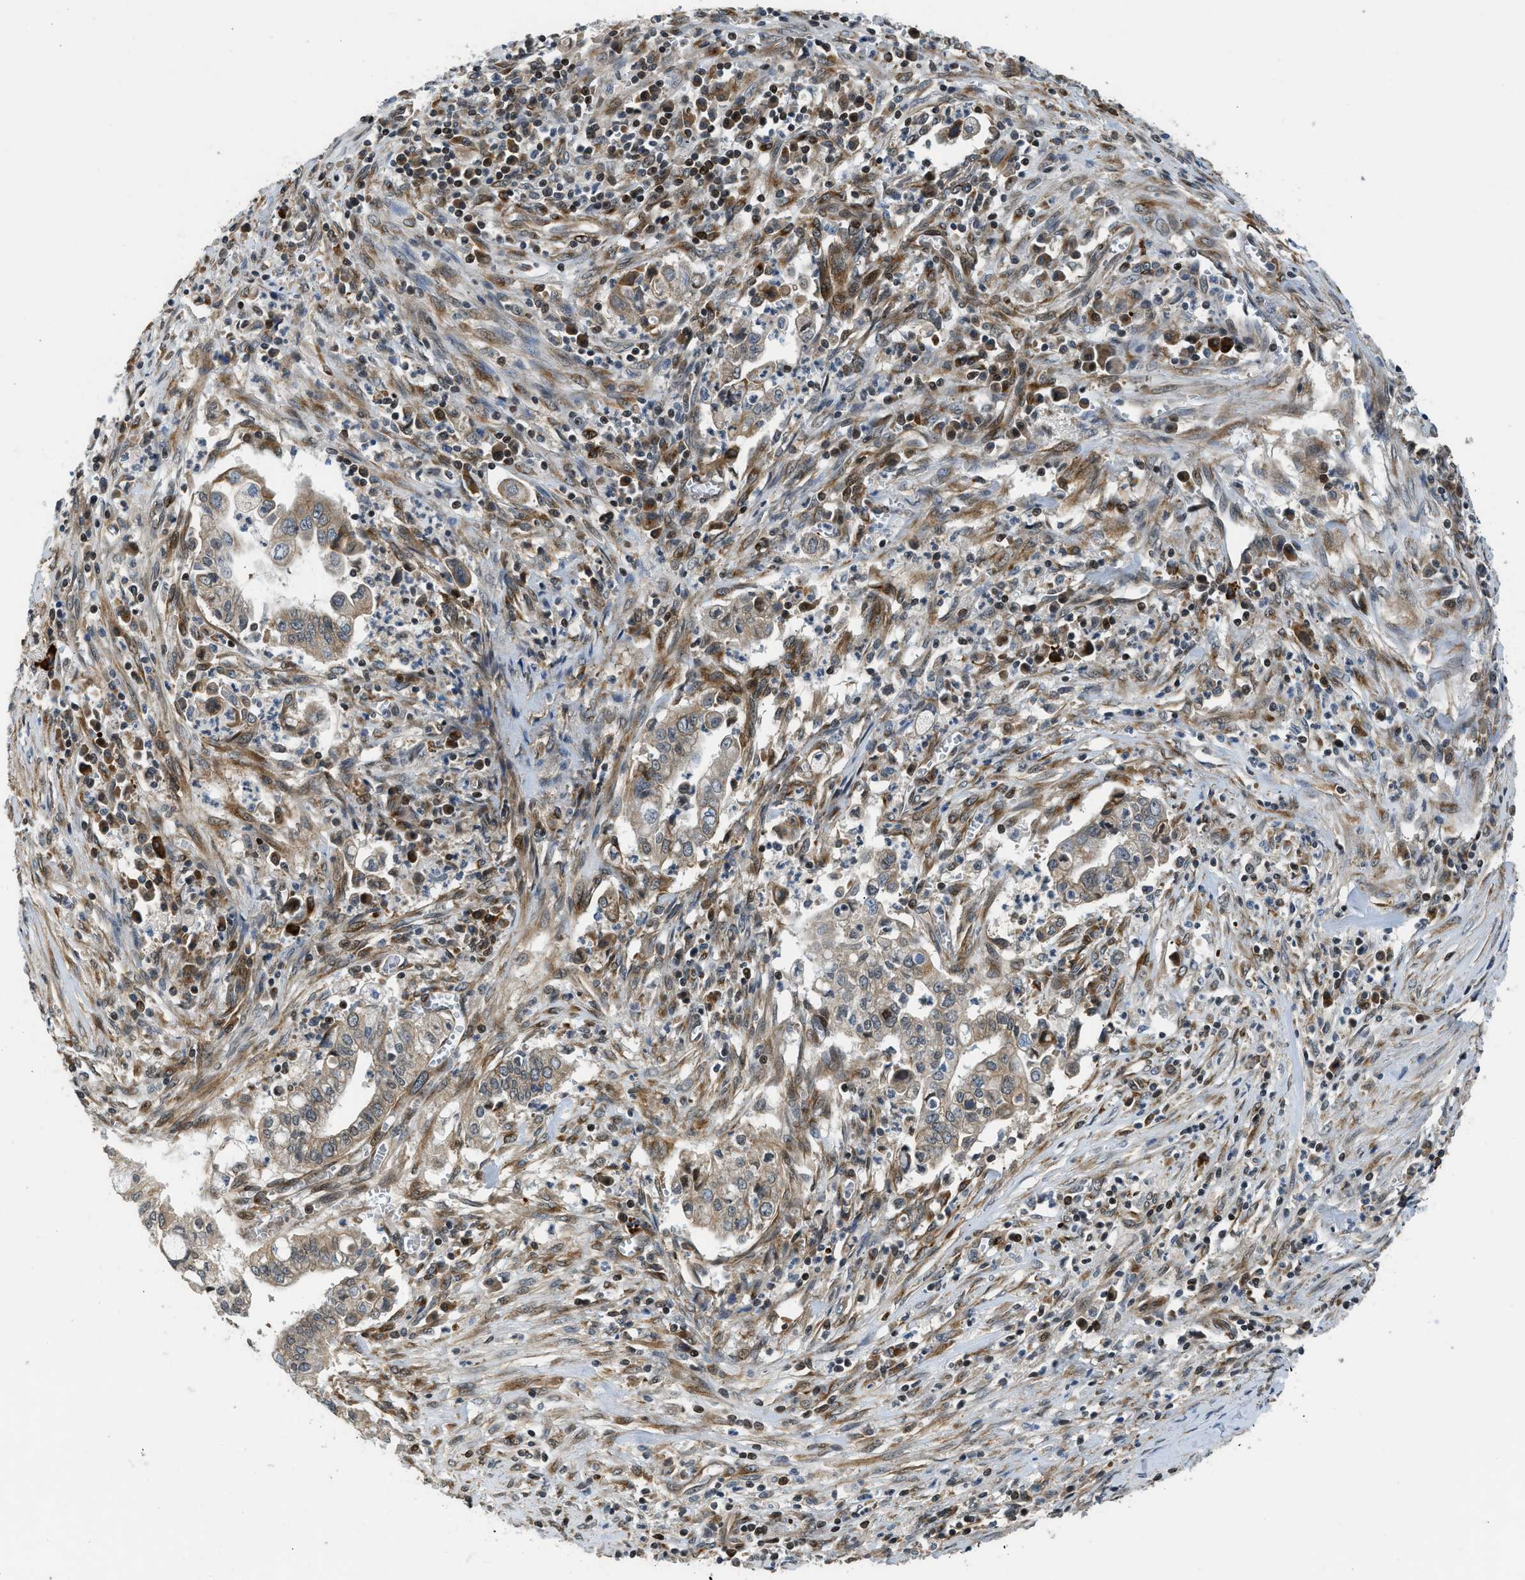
{"staining": {"intensity": "moderate", "quantity": ">75%", "location": "cytoplasmic/membranous"}, "tissue": "cervical cancer", "cell_type": "Tumor cells", "image_type": "cancer", "snomed": [{"axis": "morphology", "description": "Adenocarcinoma, NOS"}, {"axis": "topography", "description": "Cervix"}], "caption": "Cervical cancer stained with a brown dye exhibits moderate cytoplasmic/membranous positive expression in about >75% of tumor cells.", "gene": "RETREG3", "patient": {"sex": "female", "age": 44}}